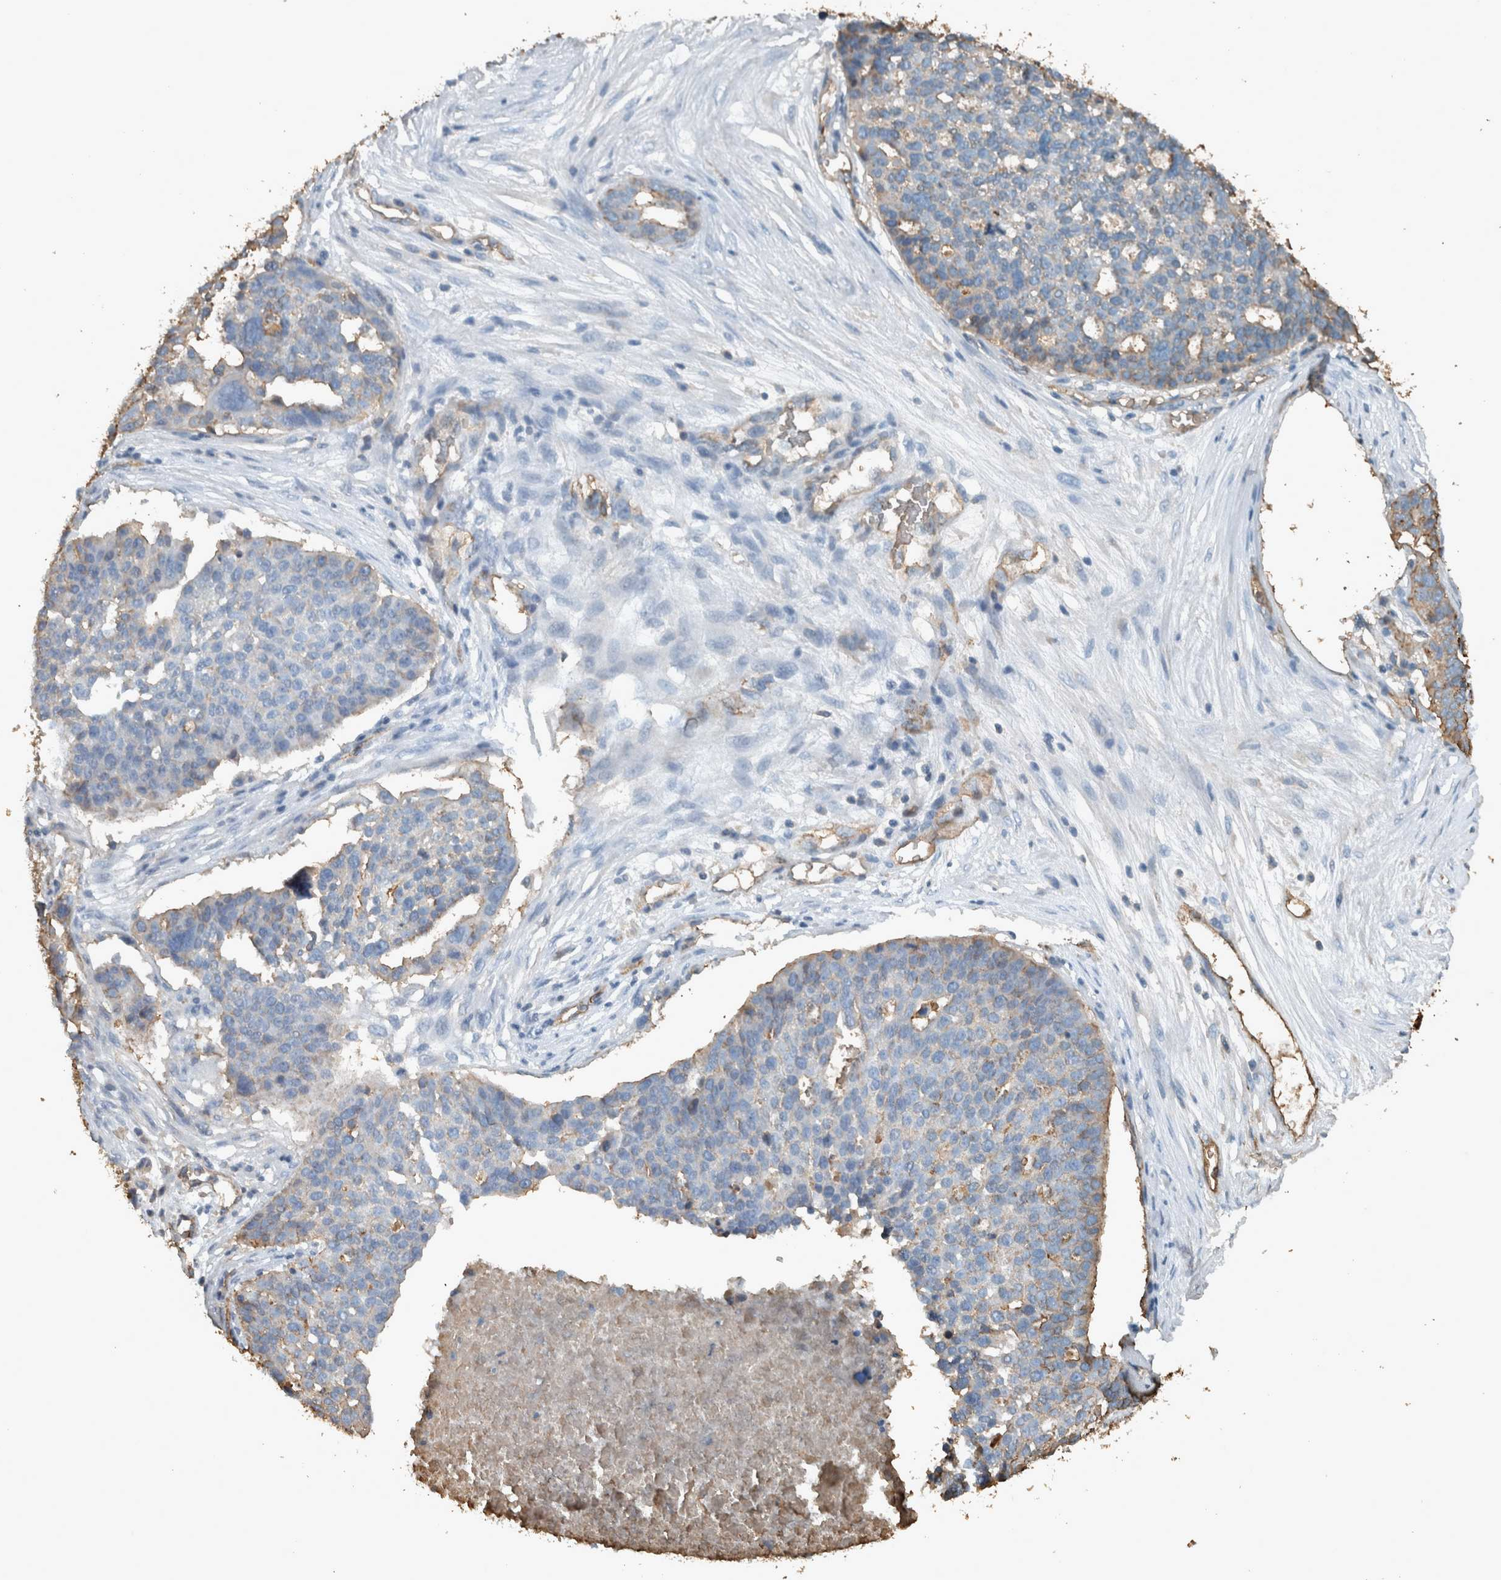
{"staining": {"intensity": "weak", "quantity": "<25%", "location": "cytoplasmic/membranous"}, "tissue": "ovarian cancer", "cell_type": "Tumor cells", "image_type": "cancer", "snomed": [{"axis": "morphology", "description": "Cystadenocarcinoma, serous, NOS"}, {"axis": "topography", "description": "Ovary"}], "caption": "Image shows no protein staining in tumor cells of ovarian cancer (serous cystadenocarcinoma) tissue.", "gene": "LBP", "patient": {"sex": "female", "age": 59}}